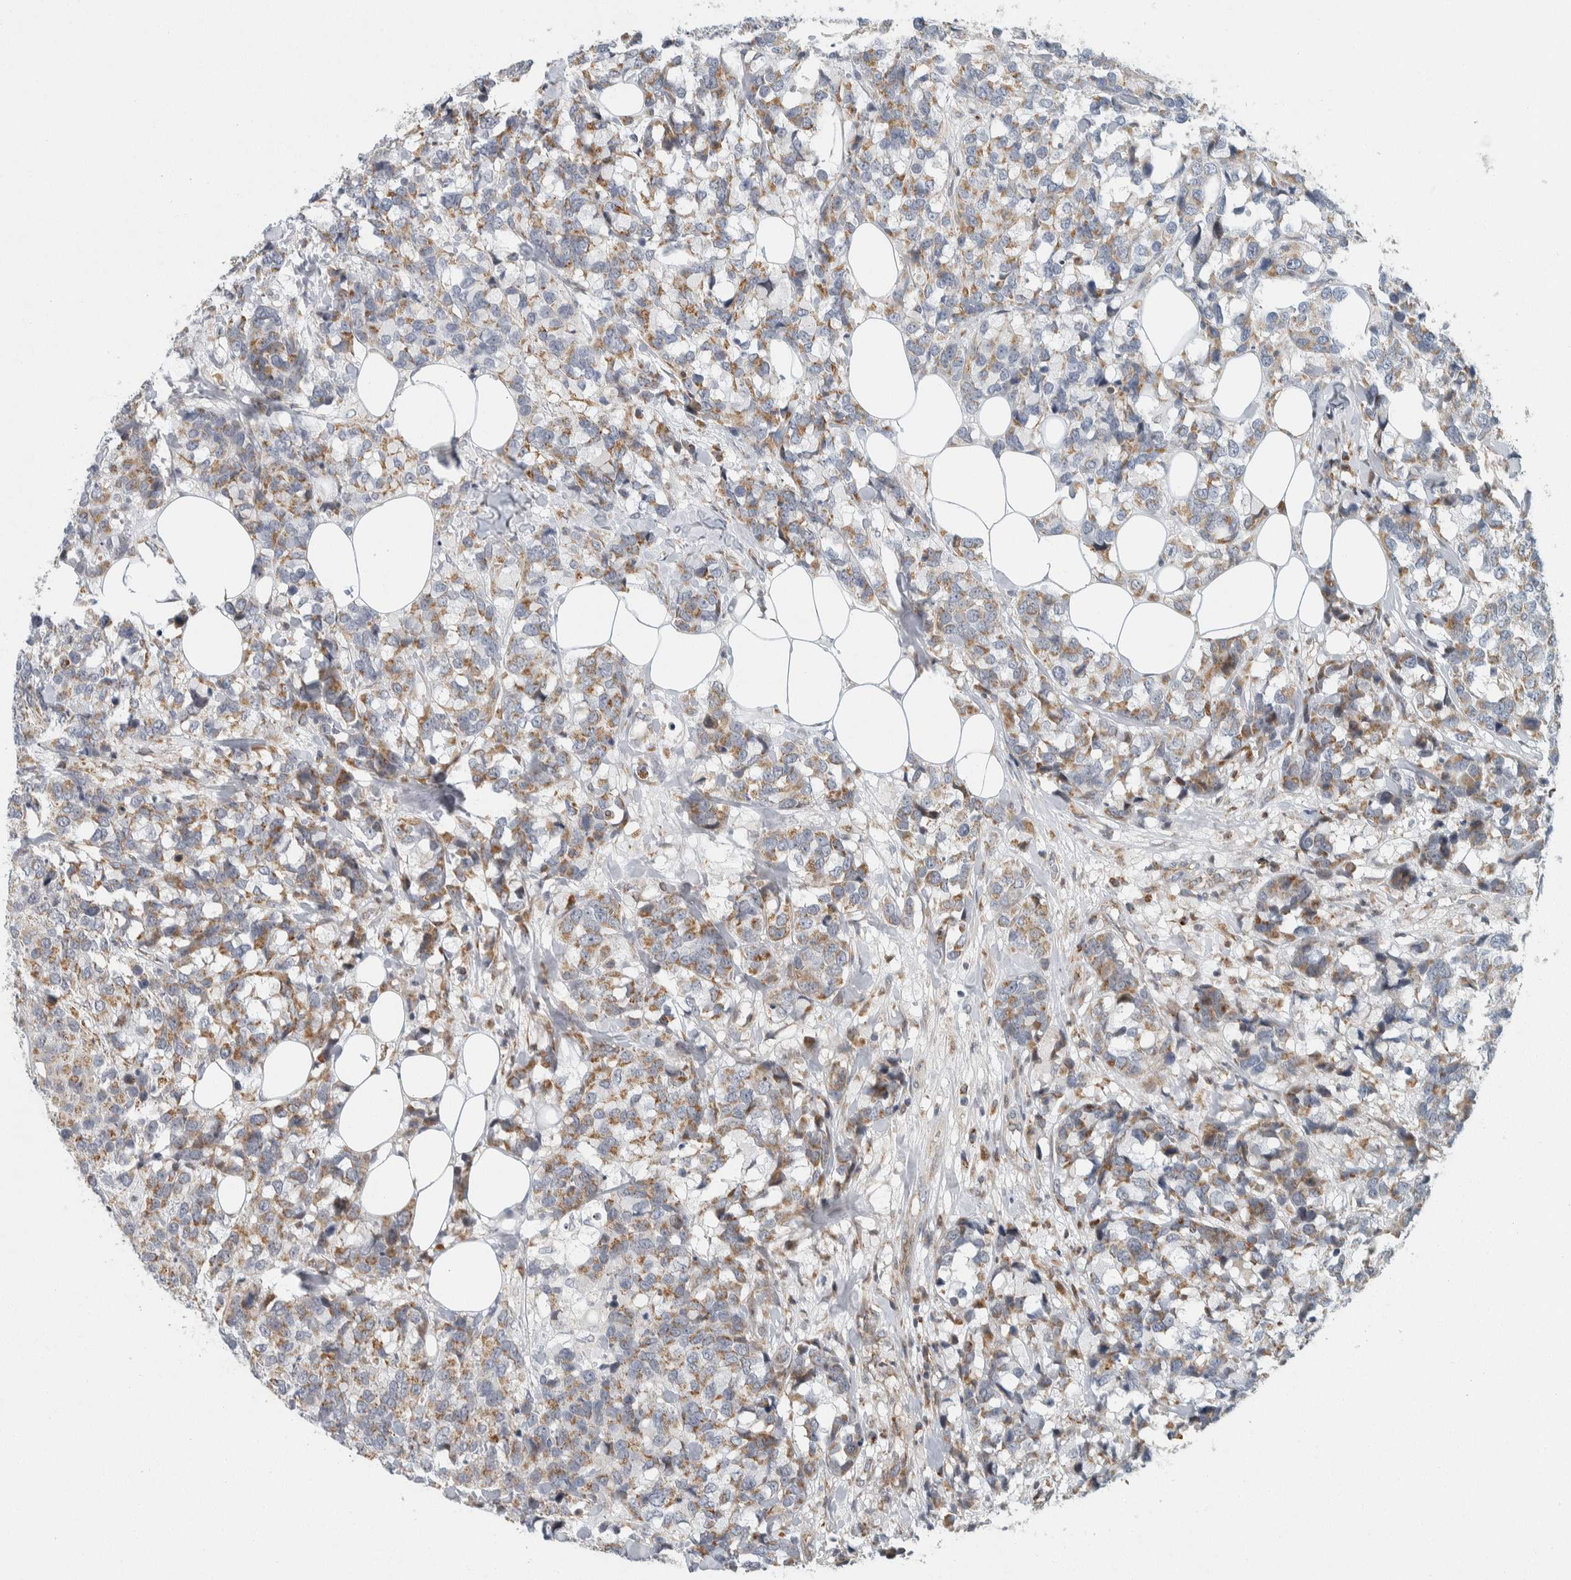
{"staining": {"intensity": "moderate", "quantity": "25%-75%", "location": "cytoplasmic/membranous"}, "tissue": "breast cancer", "cell_type": "Tumor cells", "image_type": "cancer", "snomed": [{"axis": "morphology", "description": "Lobular carcinoma"}, {"axis": "topography", "description": "Breast"}], "caption": "Brown immunohistochemical staining in human breast cancer displays moderate cytoplasmic/membranous expression in about 25%-75% of tumor cells.", "gene": "AFP", "patient": {"sex": "female", "age": 59}}